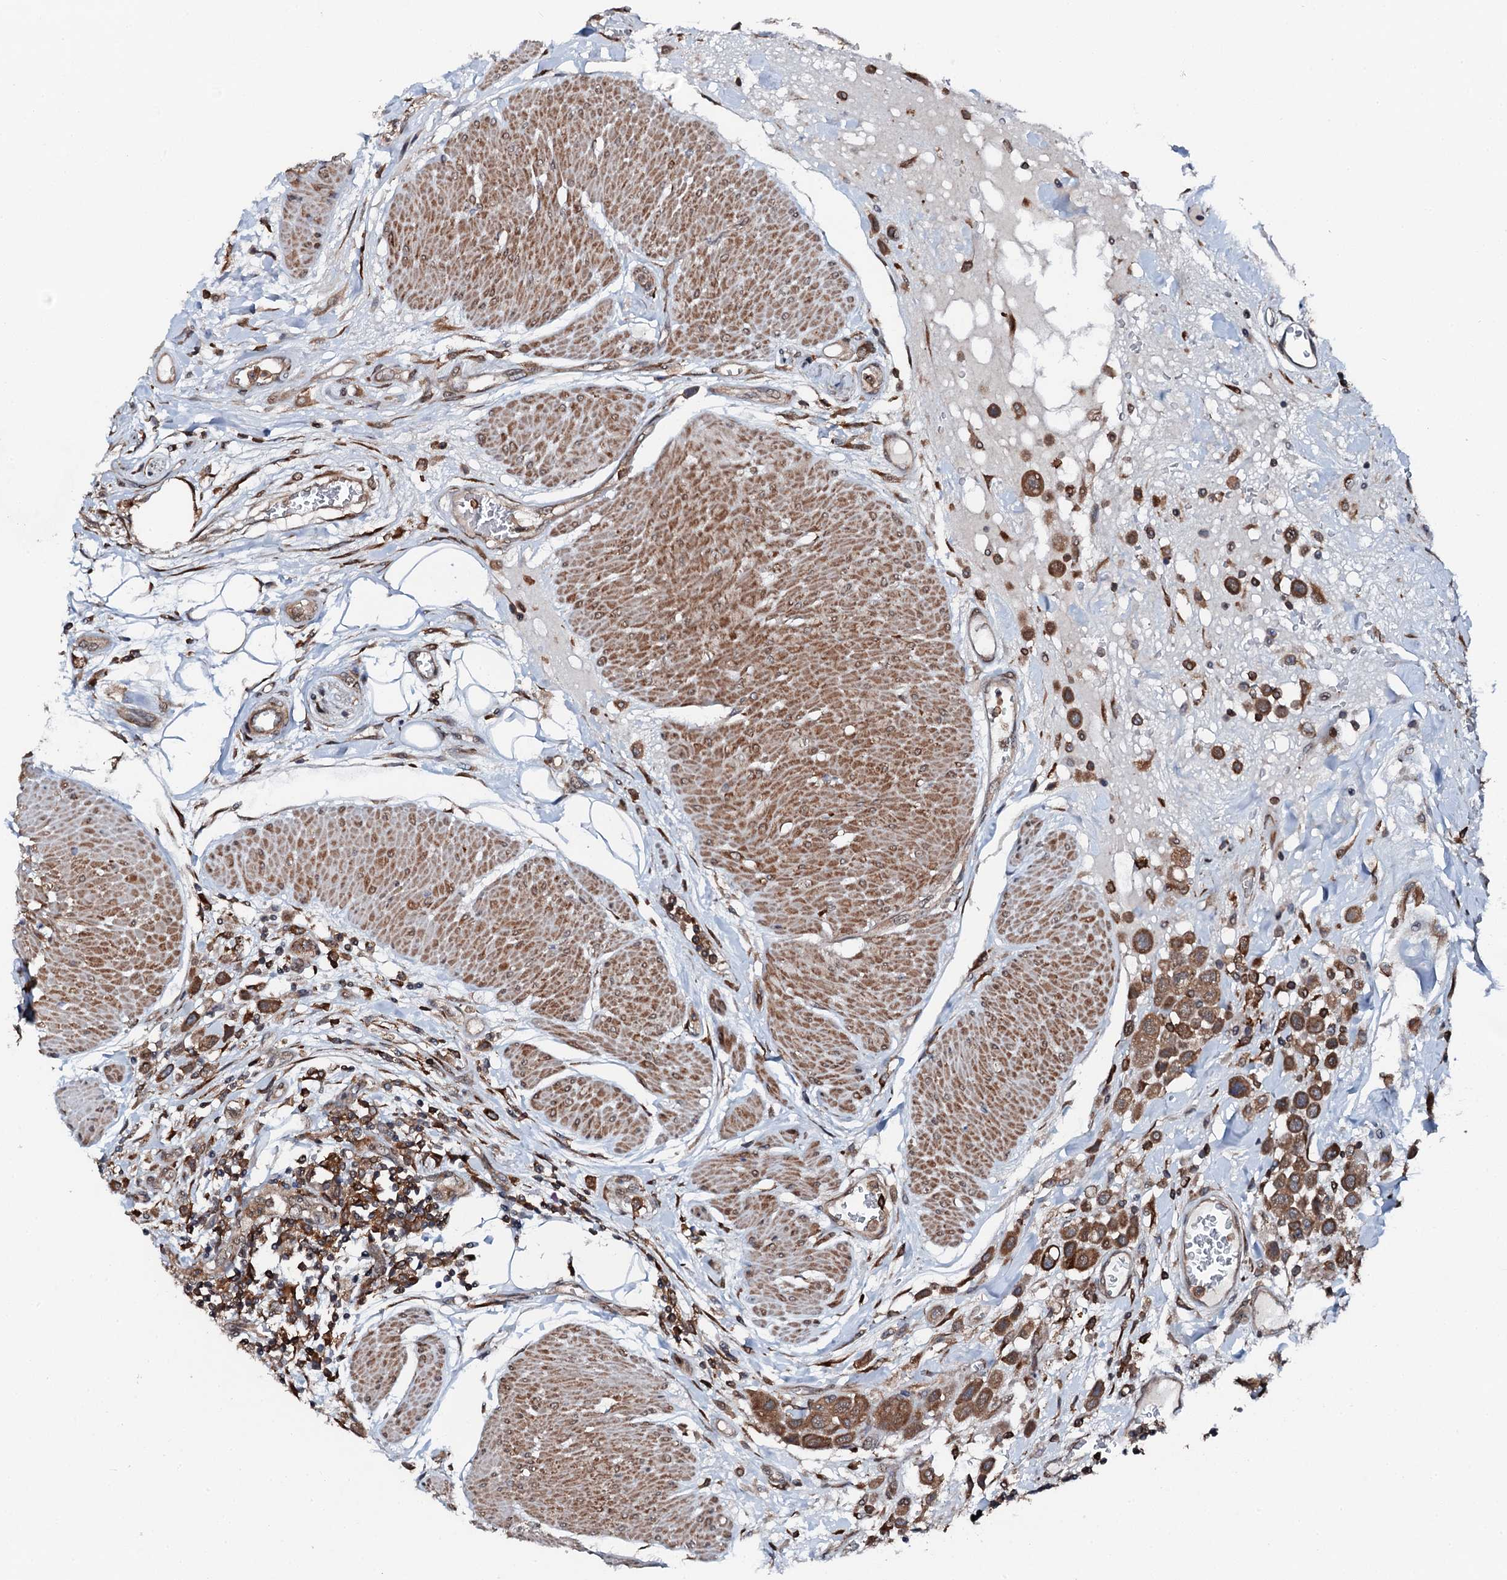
{"staining": {"intensity": "moderate", "quantity": ">75%", "location": "cytoplasmic/membranous"}, "tissue": "urothelial cancer", "cell_type": "Tumor cells", "image_type": "cancer", "snomed": [{"axis": "morphology", "description": "Urothelial carcinoma, High grade"}, {"axis": "topography", "description": "Urinary bladder"}], "caption": "Protein staining of urothelial cancer tissue displays moderate cytoplasmic/membranous staining in approximately >75% of tumor cells.", "gene": "EDC4", "patient": {"sex": "male", "age": 50}}